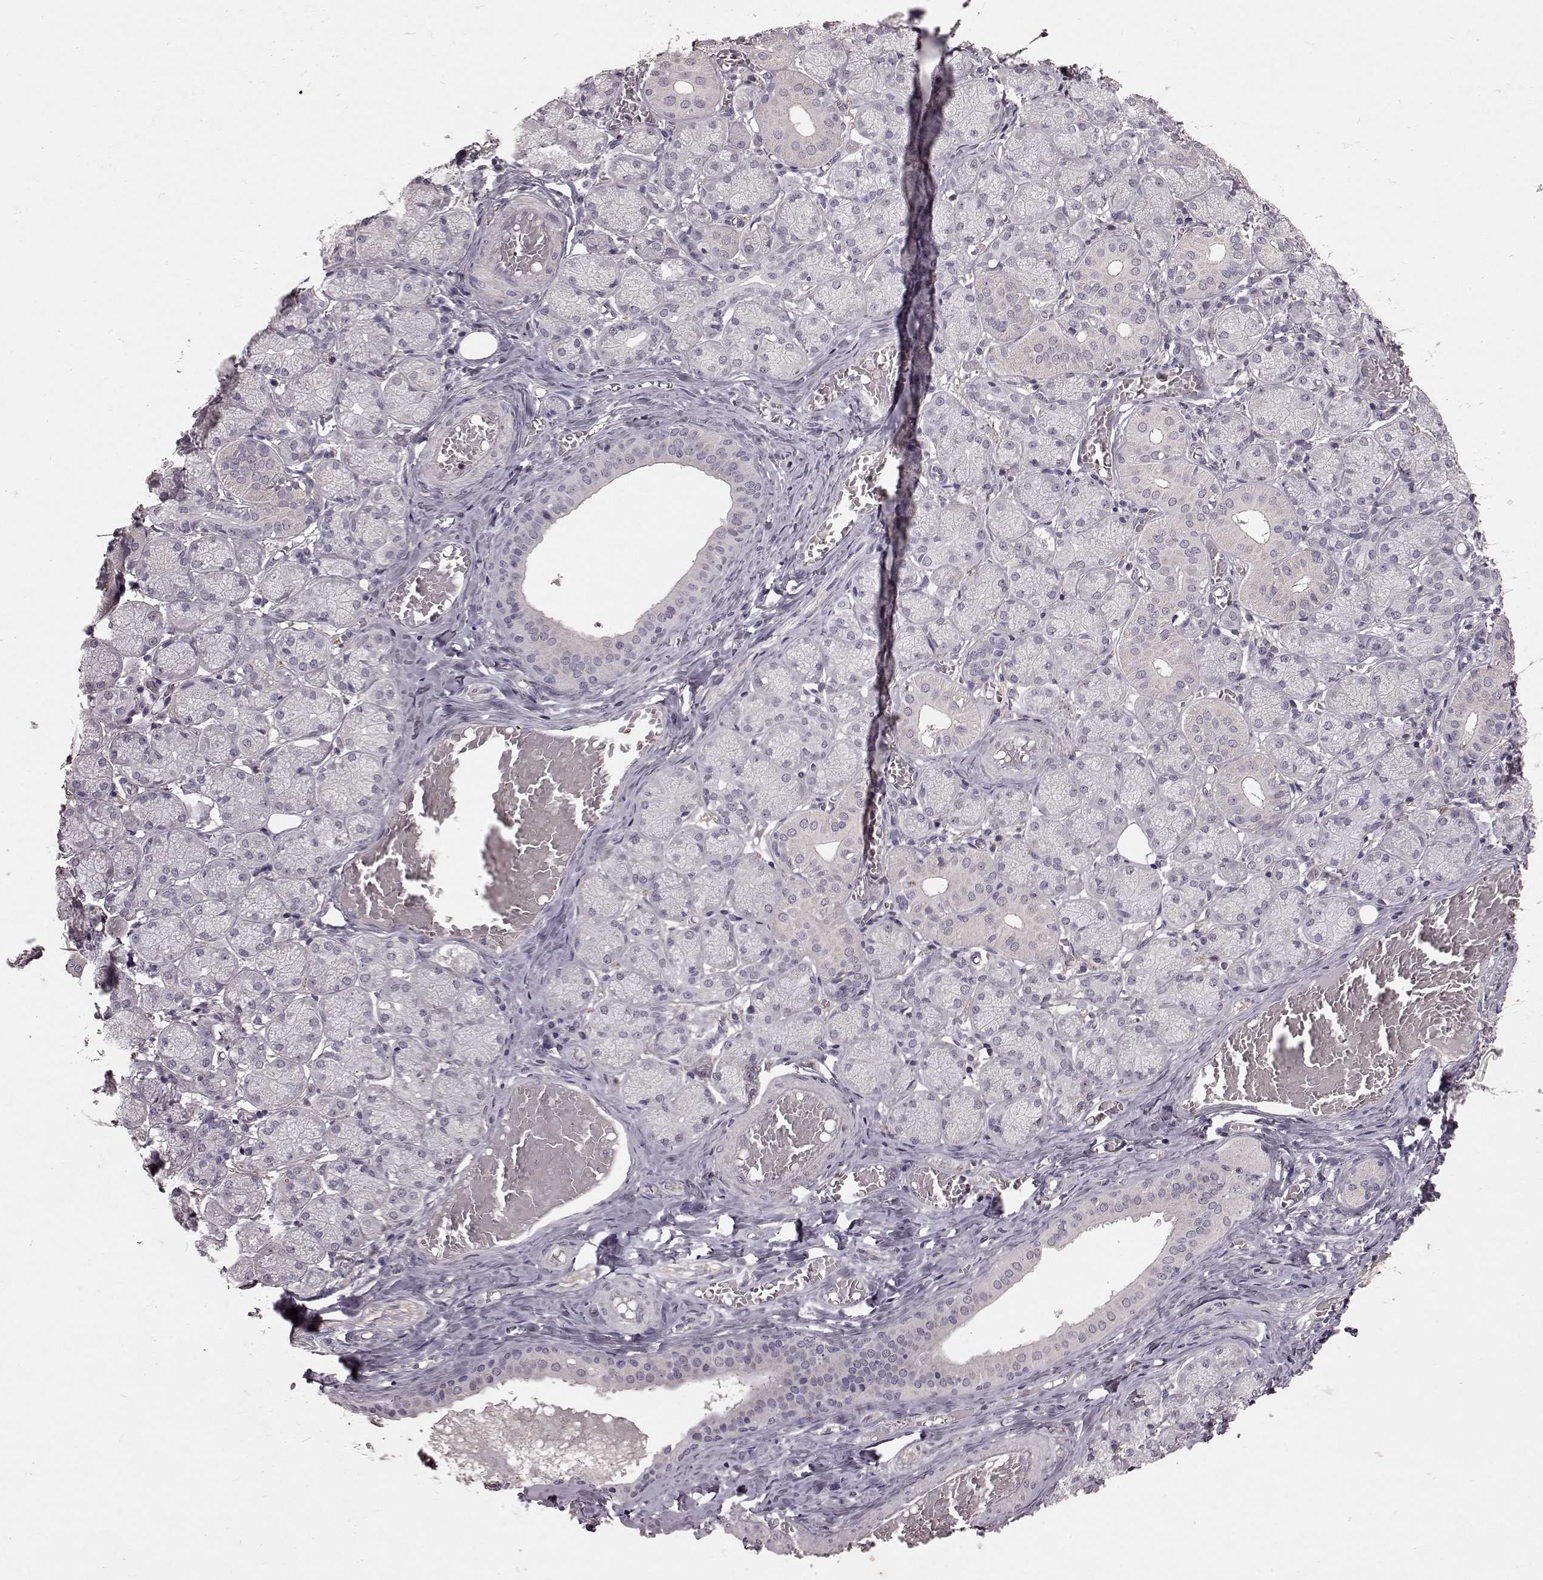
{"staining": {"intensity": "negative", "quantity": "none", "location": "none"}, "tissue": "salivary gland", "cell_type": "Glandular cells", "image_type": "normal", "snomed": [{"axis": "morphology", "description": "Normal tissue, NOS"}, {"axis": "topography", "description": "Salivary gland"}, {"axis": "topography", "description": "Peripheral nerve tissue"}], "caption": "This histopathology image is of benign salivary gland stained with immunohistochemistry to label a protein in brown with the nuclei are counter-stained blue. There is no positivity in glandular cells.", "gene": "FRRS1L", "patient": {"sex": "female", "age": 24}}